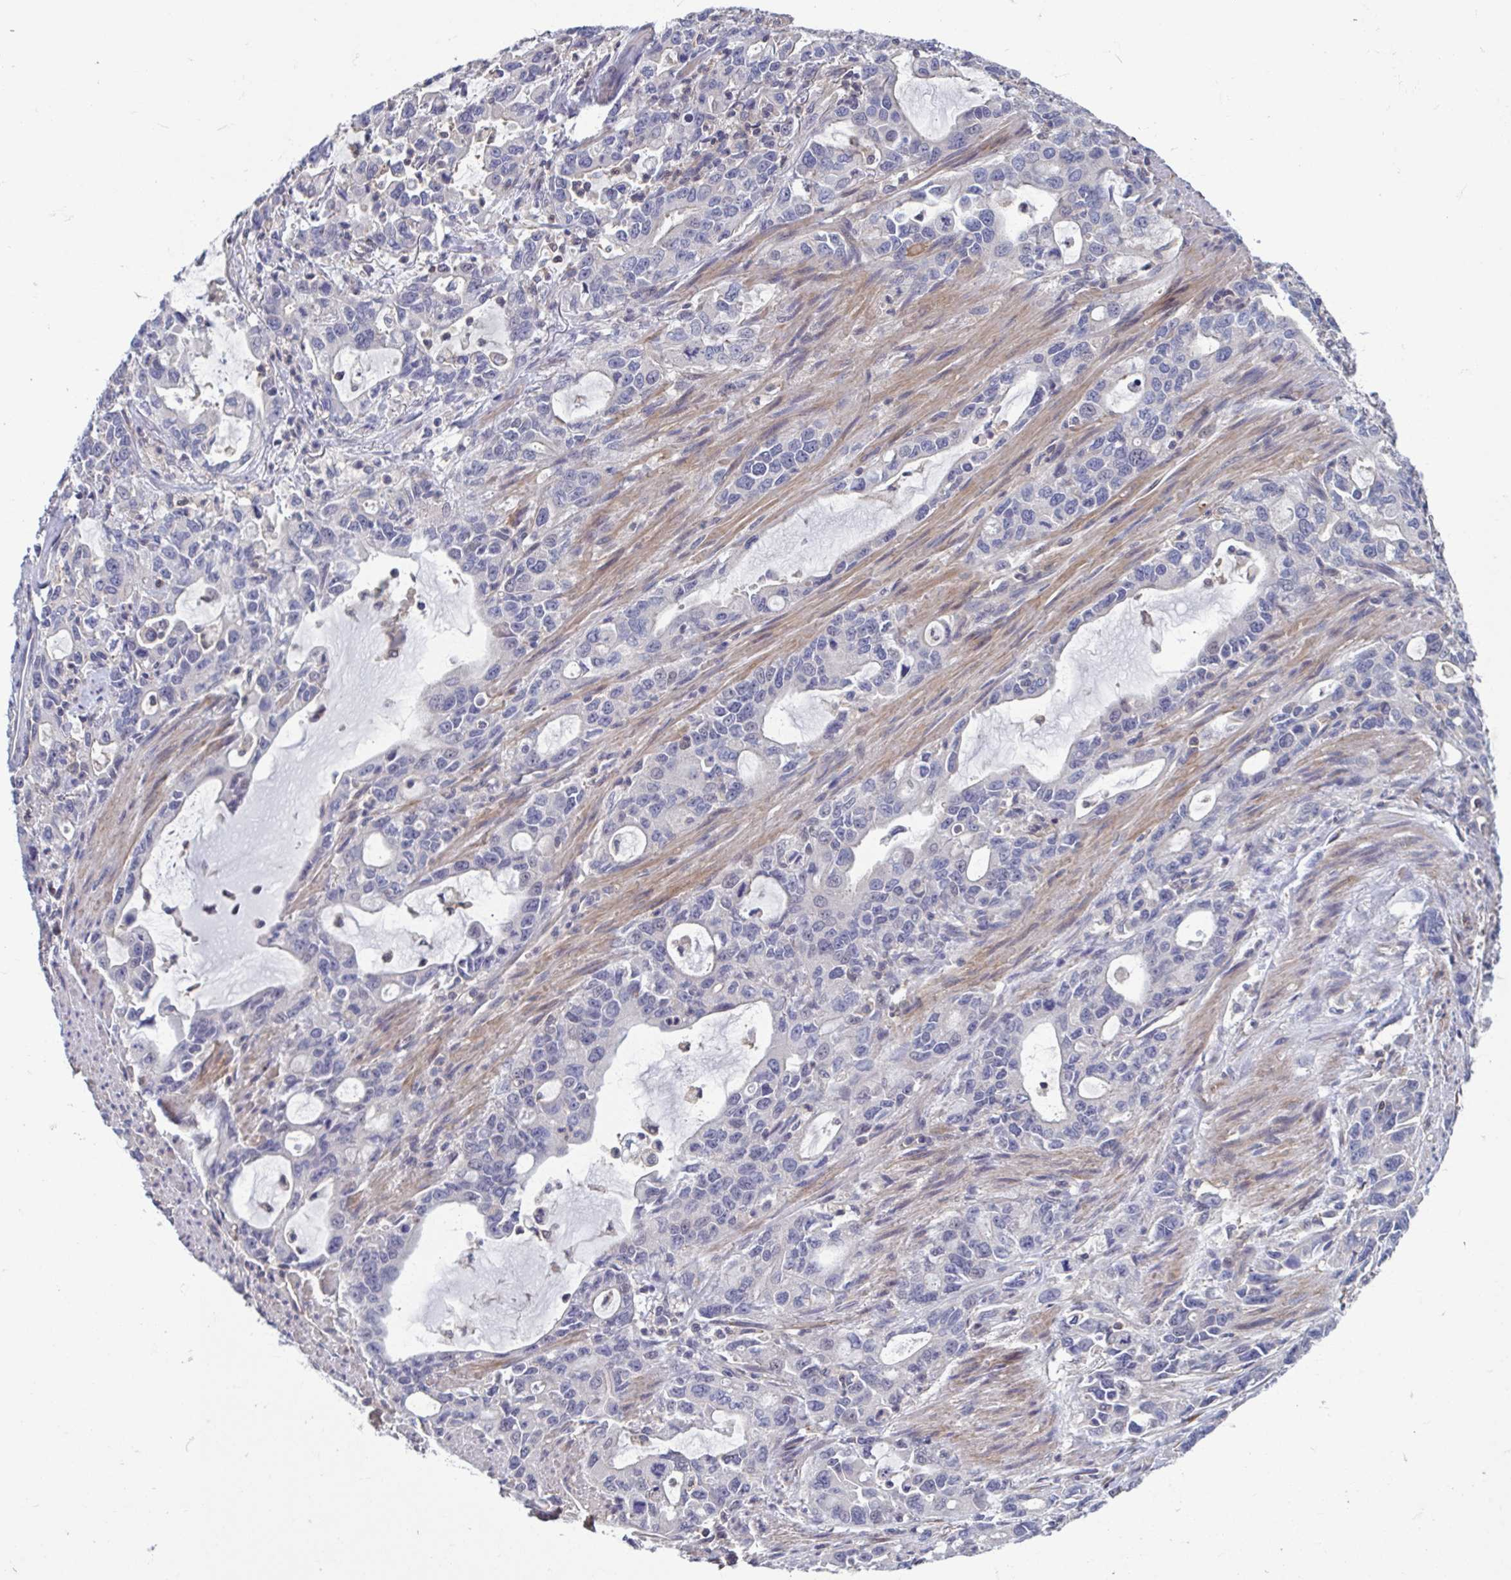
{"staining": {"intensity": "negative", "quantity": "none", "location": "none"}, "tissue": "stomach cancer", "cell_type": "Tumor cells", "image_type": "cancer", "snomed": [{"axis": "morphology", "description": "Adenocarcinoma, NOS"}, {"axis": "topography", "description": "Stomach, upper"}], "caption": "Tumor cells show no significant protein staining in stomach cancer (adenocarcinoma).", "gene": "LRRC38", "patient": {"sex": "male", "age": 85}}